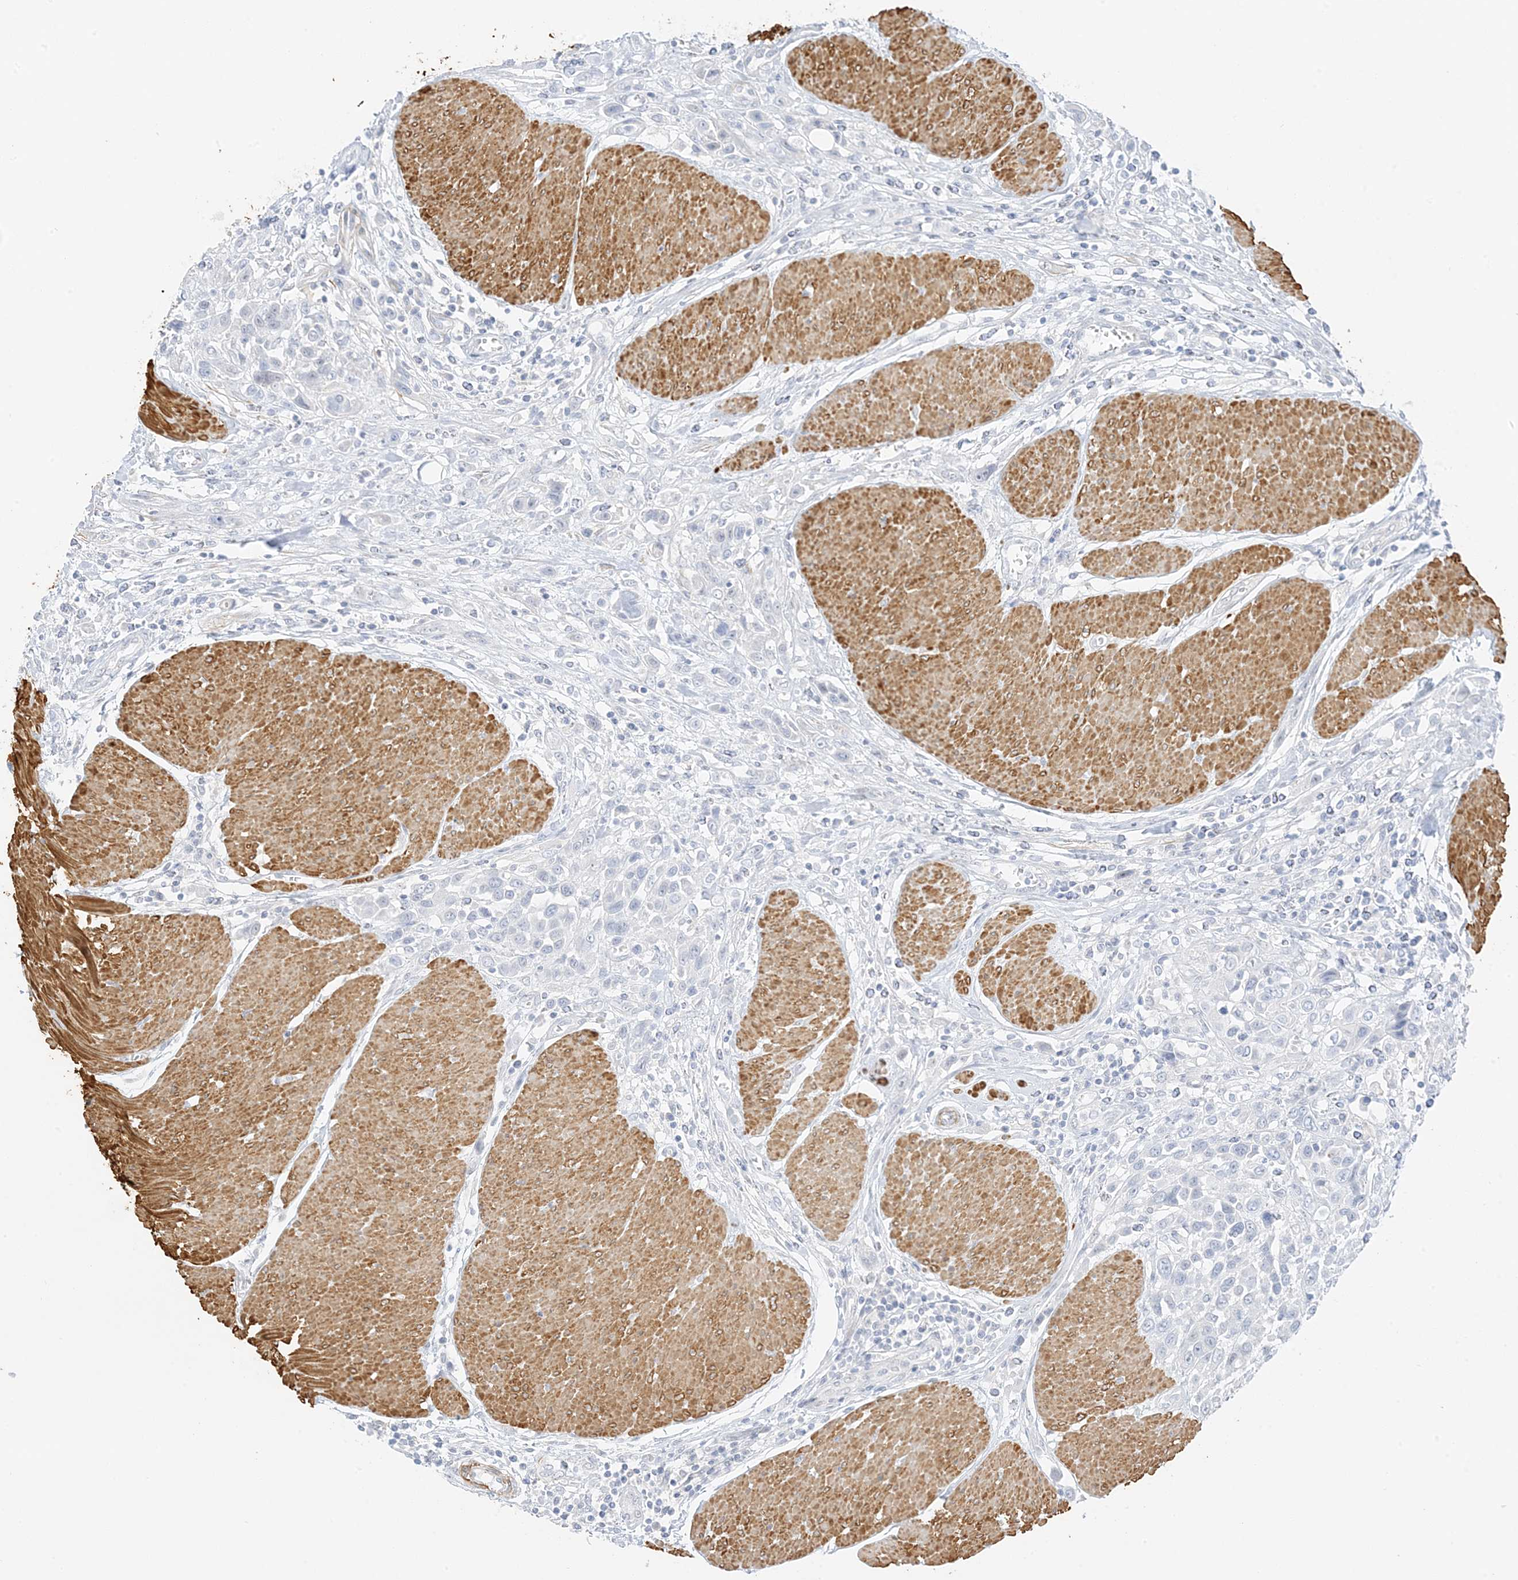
{"staining": {"intensity": "negative", "quantity": "none", "location": "none"}, "tissue": "urothelial cancer", "cell_type": "Tumor cells", "image_type": "cancer", "snomed": [{"axis": "morphology", "description": "Urothelial carcinoma, High grade"}, {"axis": "topography", "description": "Urinary bladder"}], "caption": "This is a histopathology image of immunohistochemistry (IHC) staining of high-grade urothelial carcinoma, which shows no expression in tumor cells. (Stains: DAB (3,3'-diaminobenzidine) immunohistochemistry with hematoxylin counter stain, Microscopy: brightfield microscopy at high magnification).", "gene": "SLC22A13", "patient": {"sex": "male", "age": 50}}